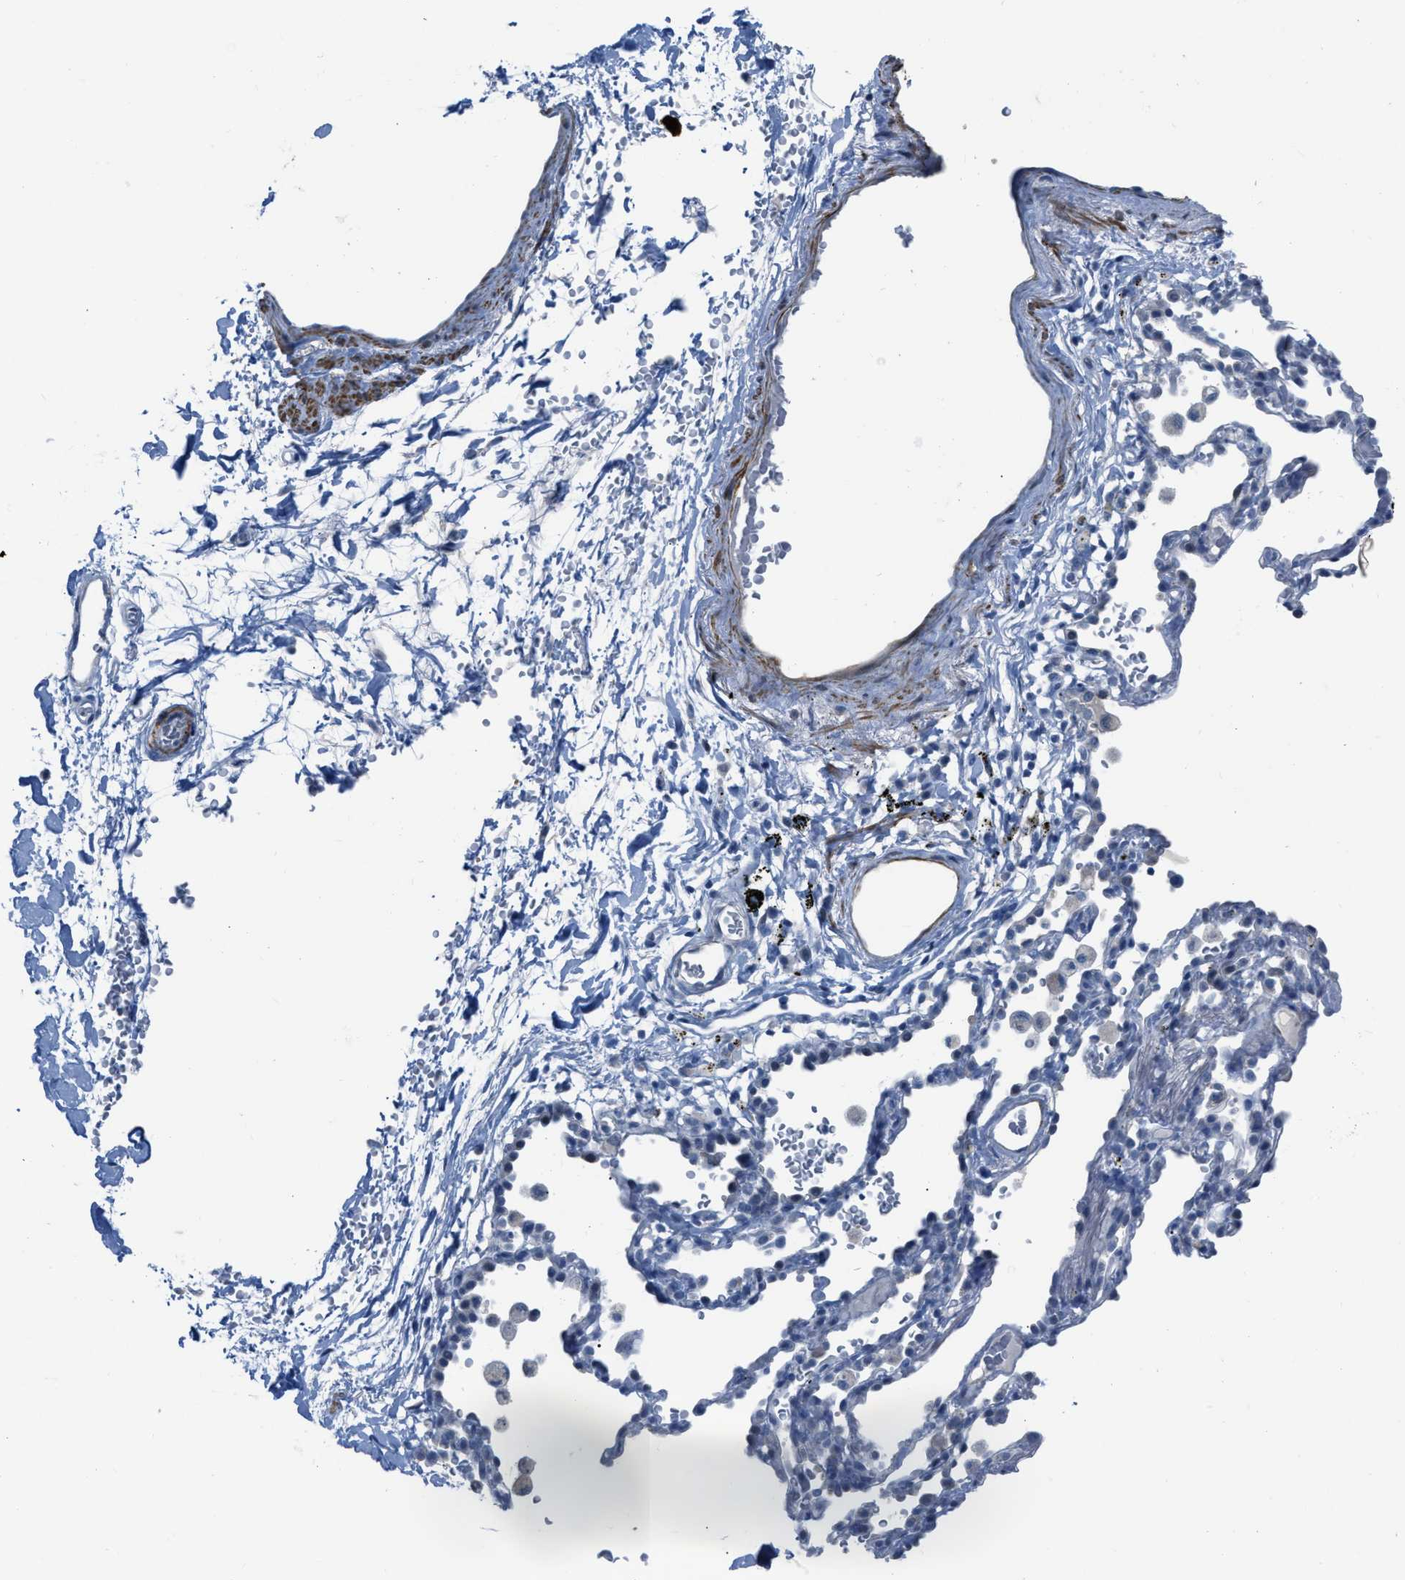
{"staining": {"intensity": "negative", "quantity": "none", "location": "none"}, "tissue": "adipose tissue", "cell_type": "Adipocytes", "image_type": "normal", "snomed": [{"axis": "morphology", "description": "Normal tissue, NOS"}, {"axis": "topography", "description": "Cartilage tissue"}, {"axis": "topography", "description": "Bronchus"}], "caption": "Micrograph shows no protein positivity in adipocytes of normal adipose tissue. (Stains: DAB (3,3'-diaminobenzidine) immunohistochemistry with hematoxylin counter stain, Microscopy: brightfield microscopy at high magnification).", "gene": "SPATC1L", "patient": {"sex": "female", "age": 53}}